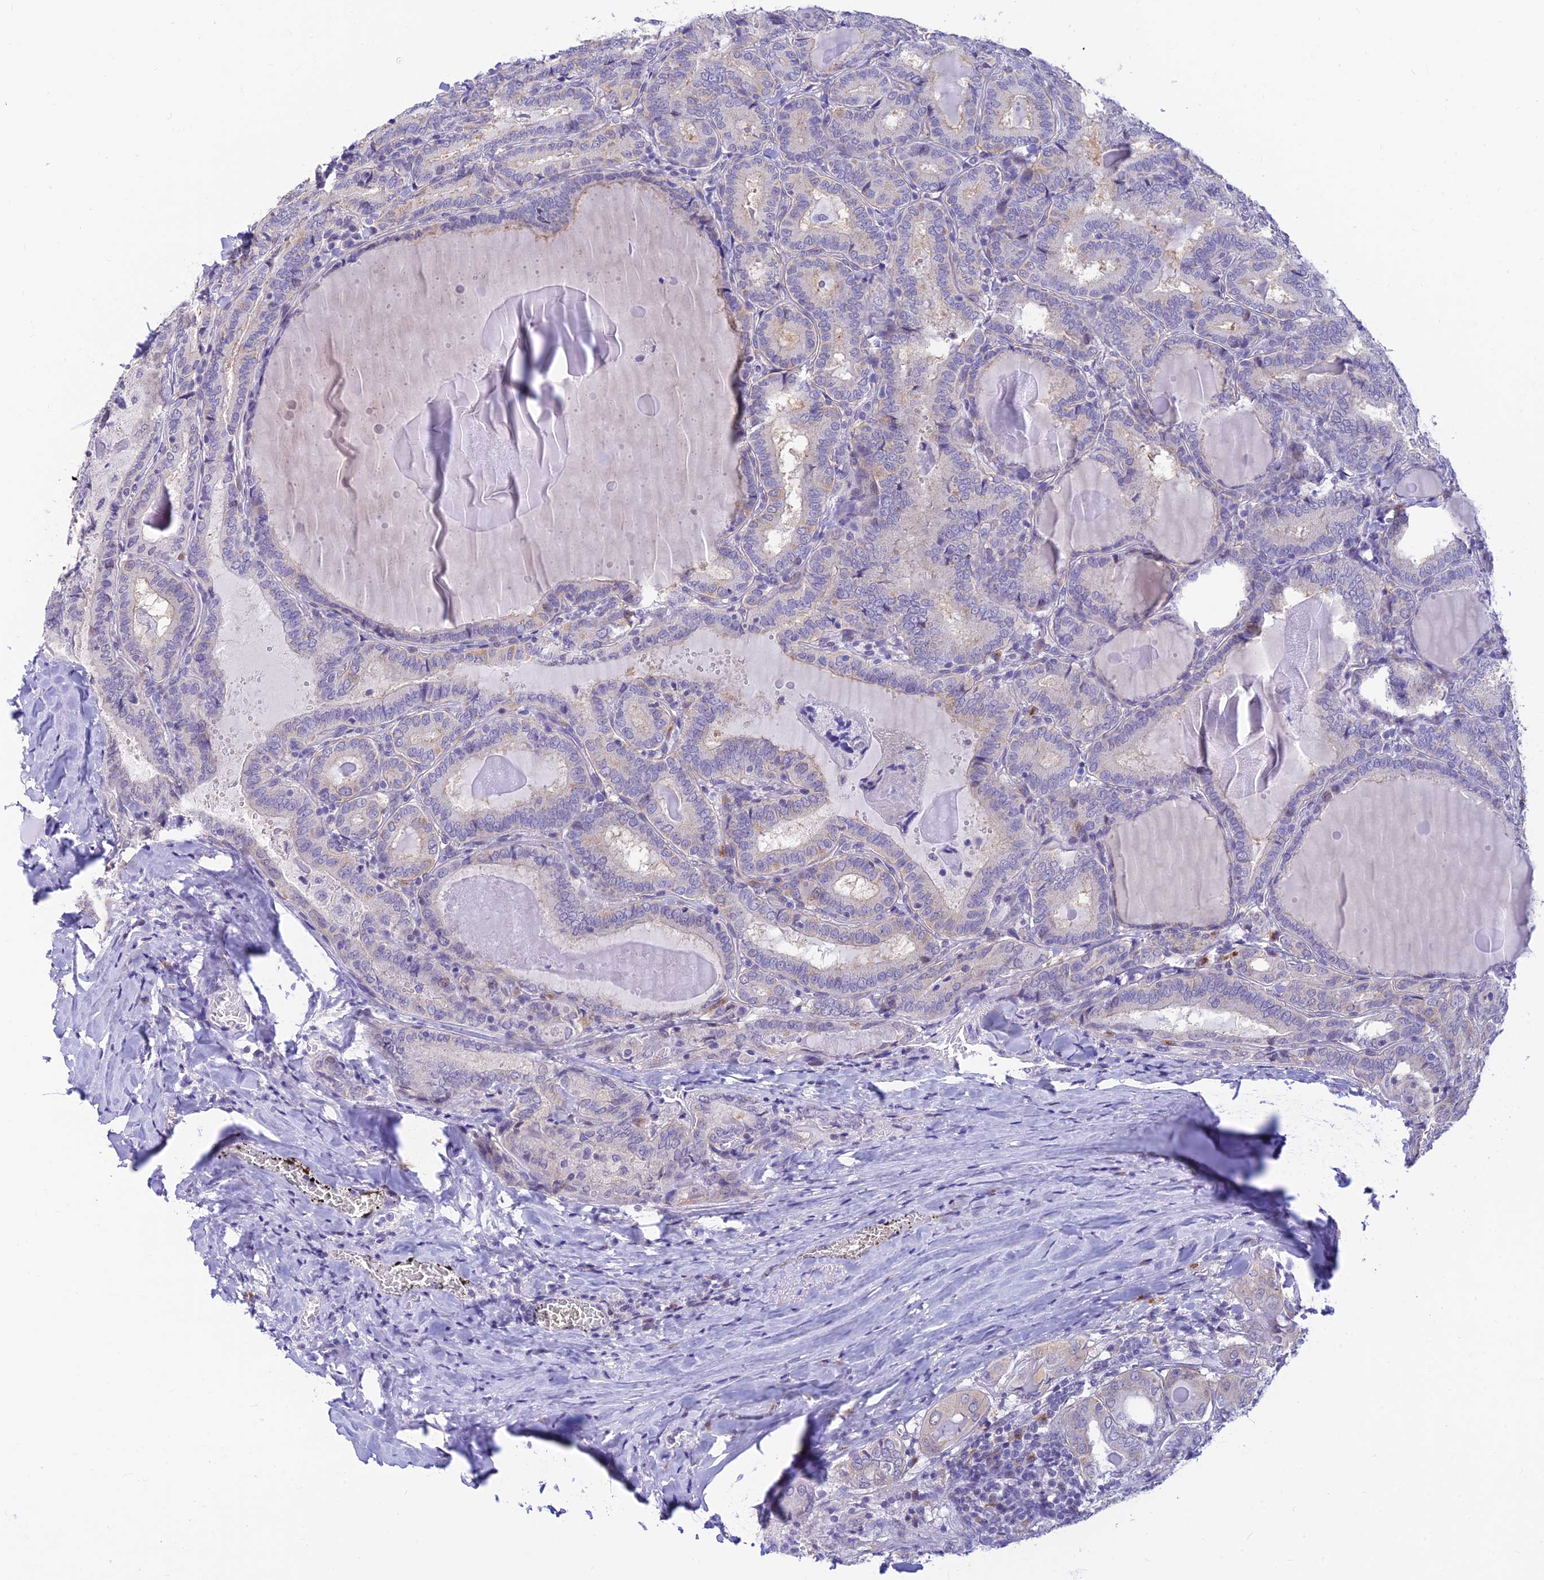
{"staining": {"intensity": "negative", "quantity": "none", "location": "none"}, "tissue": "thyroid cancer", "cell_type": "Tumor cells", "image_type": "cancer", "snomed": [{"axis": "morphology", "description": "Papillary adenocarcinoma, NOS"}, {"axis": "topography", "description": "Thyroid gland"}], "caption": "Immunohistochemical staining of human papillary adenocarcinoma (thyroid) shows no significant staining in tumor cells.", "gene": "INKA1", "patient": {"sex": "female", "age": 72}}